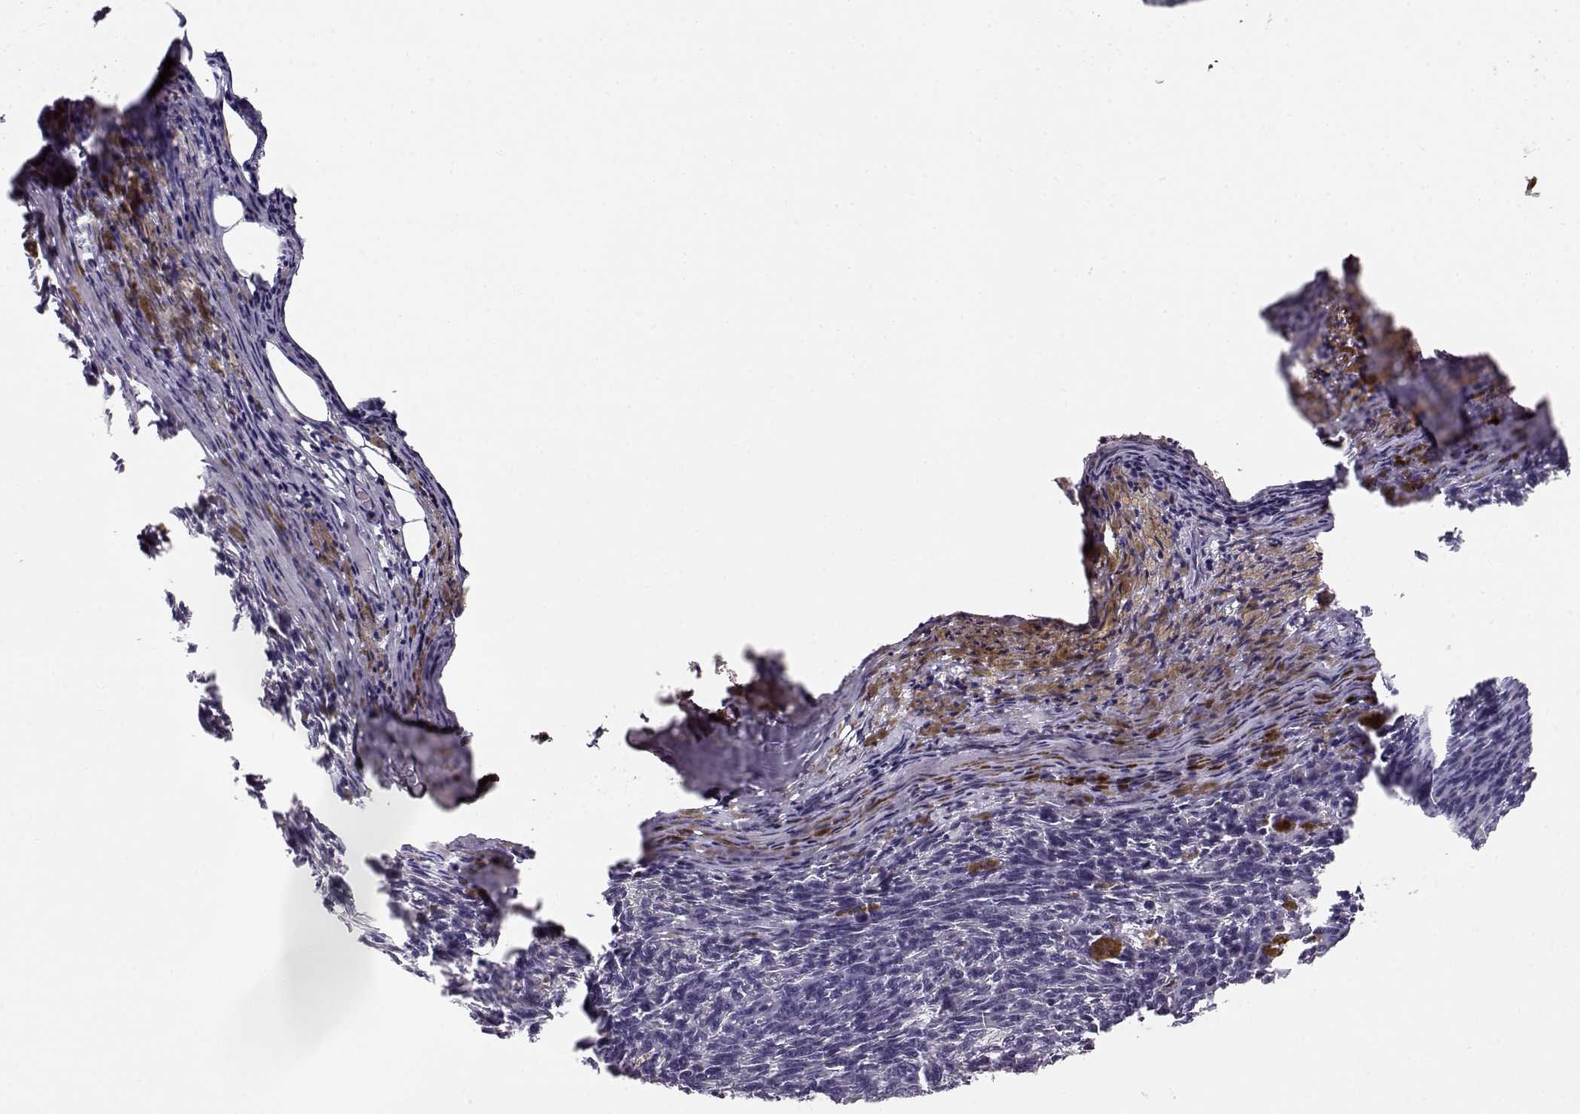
{"staining": {"intensity": "negative", "quantity": "none", "location": "none"}, "tissue": "melanoma", "cell_type": "Tumor cells", "image_type": "cancer", "snomed": [{"axis": "morphology", "description": "Malignant melanoma, NOS"}, {"axis": "topography", "description": "Skin"}], "caption": "Histopathology image shows no protein staining in tumor cells of malignant melanoma tissue. Brightfield microscopy of immunohistochemistry stained with DAB (3,3'-diaminobenzidine) (brown) and hematoxylin (blue), captured at high magnification.", "gene": "BFSP2", "patient": {"sex": "female", "age": 34}}